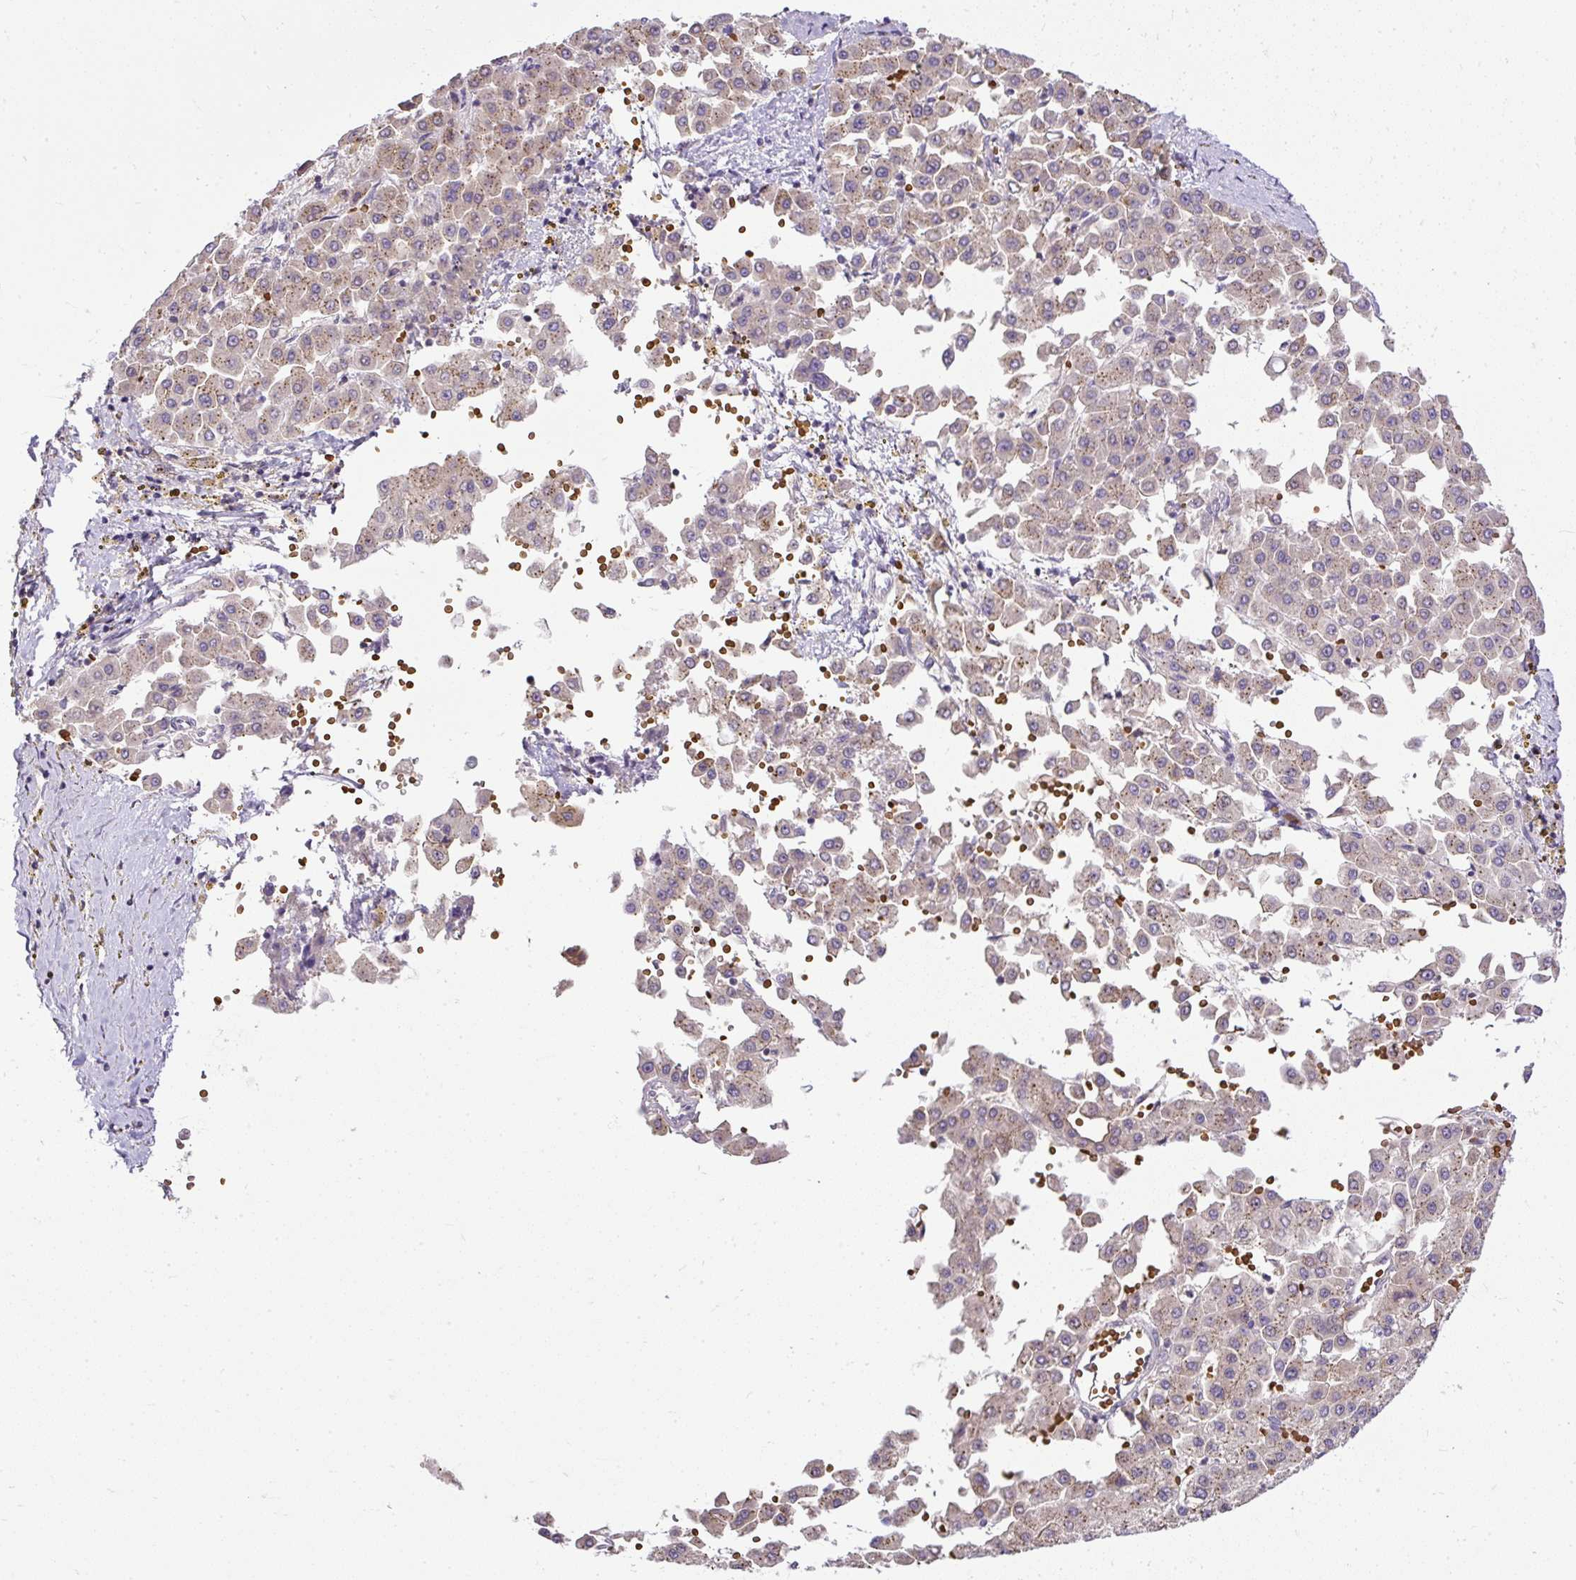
{"staining": {"intensity": "weak", "quantity": ">75%", "location": "cytoplasmic/membranous"}, "tissue": "liver cancer", "cell_type": "Tumor cells", "image_type": "cancer", "snomed": [{"axis": "morphology", "description": "Carcinoma, Hepatocellular, NOS"}, {"axis": "topography", "description": "Liver"}], "caption": "Protein expression analysis of hepatocellular carcinoma (liver) demonstrates weak cytoplasmic/membranous staining in approximately >75% of tumor cells.", "gene": "SMC4", "patient": {"sex": "male", "age": 47}}